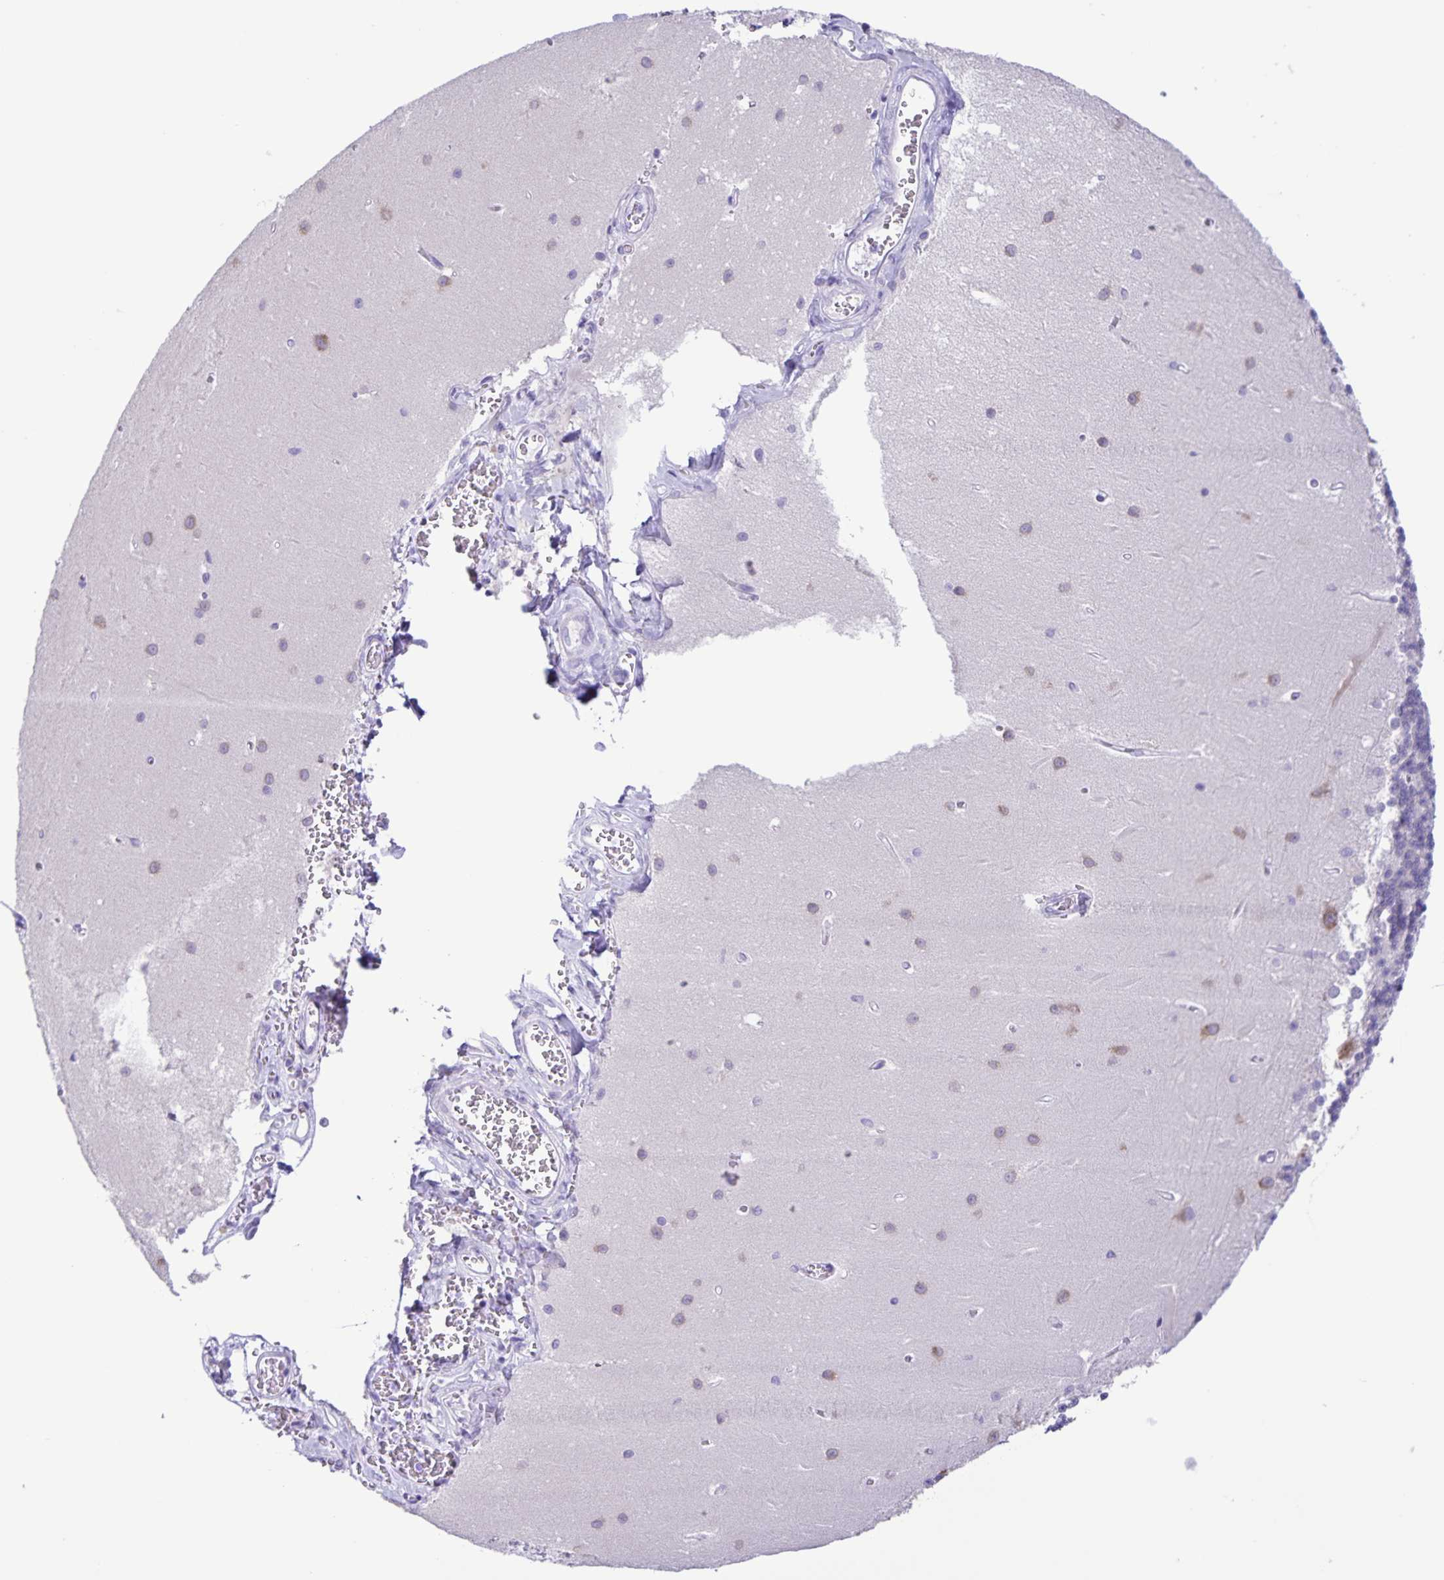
{"staining": {"intensity": "negative", "quantity": "none", "location": "none"}, "tissue": "cerebellum", "cell_type": "Cells in granular layer", "image_type": "normal", "snomed": [{"axis": "morphology", "description": "Normal tissue, NOS"}, {"axis": "topography", "description": "Cerebellum"}], "caption": "Image shows no protein positivity in cells in granular layer of normal cerebellum.", "gene": "CAPSL", "patient": {"sex": "male", "age": 37}}